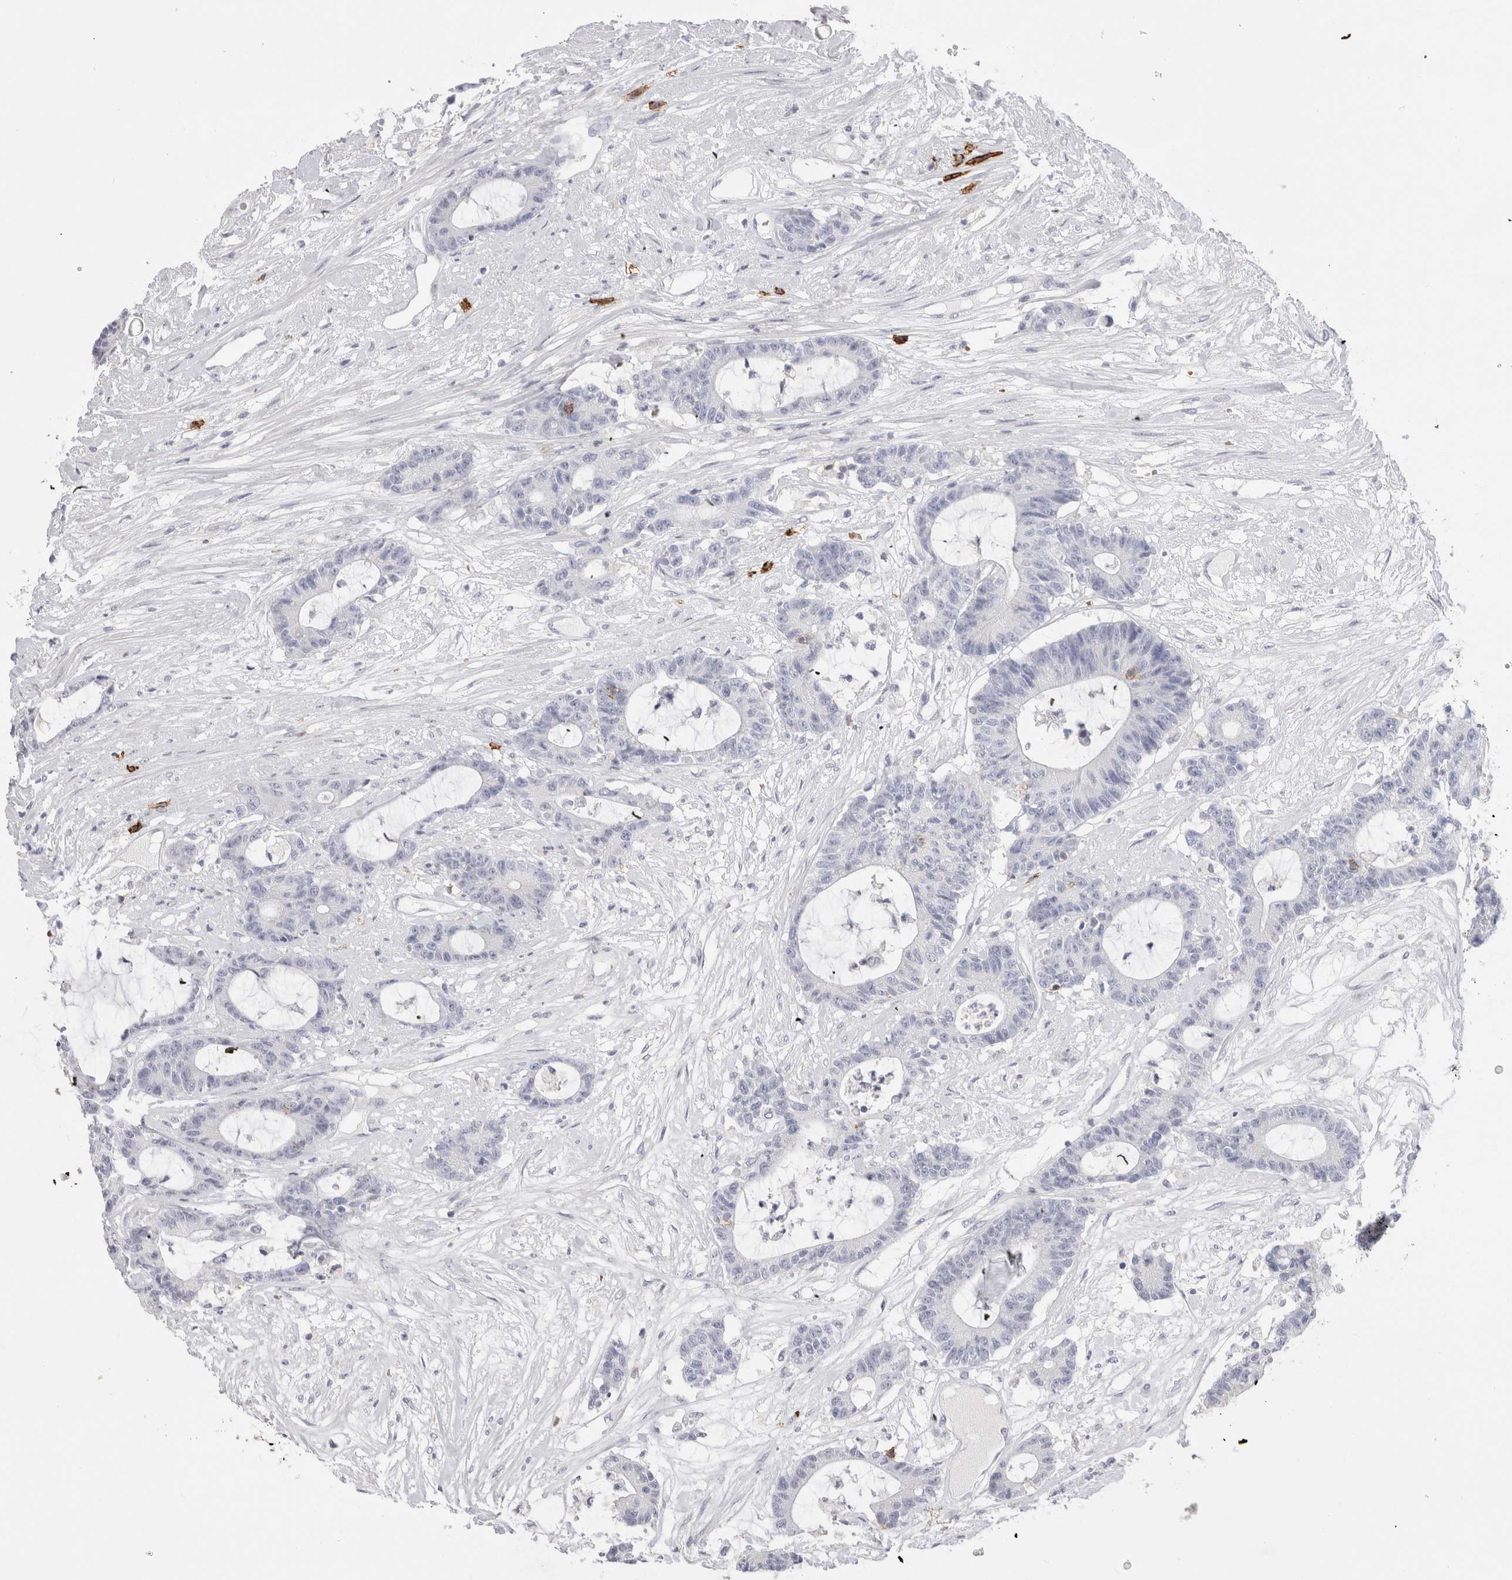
{"staining": {"intensity": "negative", "quantity": "none", "location": "none"}, "tissue": "colorectal cancer", "cell_type": "Tumor cells", "image_type": "cancer", "snomed": [{"axis": "morphology", "description": "Adenocarcinoma, NOS"}, {"axis": "topography", "description": "Colon"}], "caption": "IHC of human colorectal cancer shows no positivity in tumor cells. (Brightfield microscopy of DAB (3,3'-diaminobenzidine) immunohistochemistry (IHC) at high magnification).", "gene": "CD38", "patient": {"sex": "female", "age": 84}}